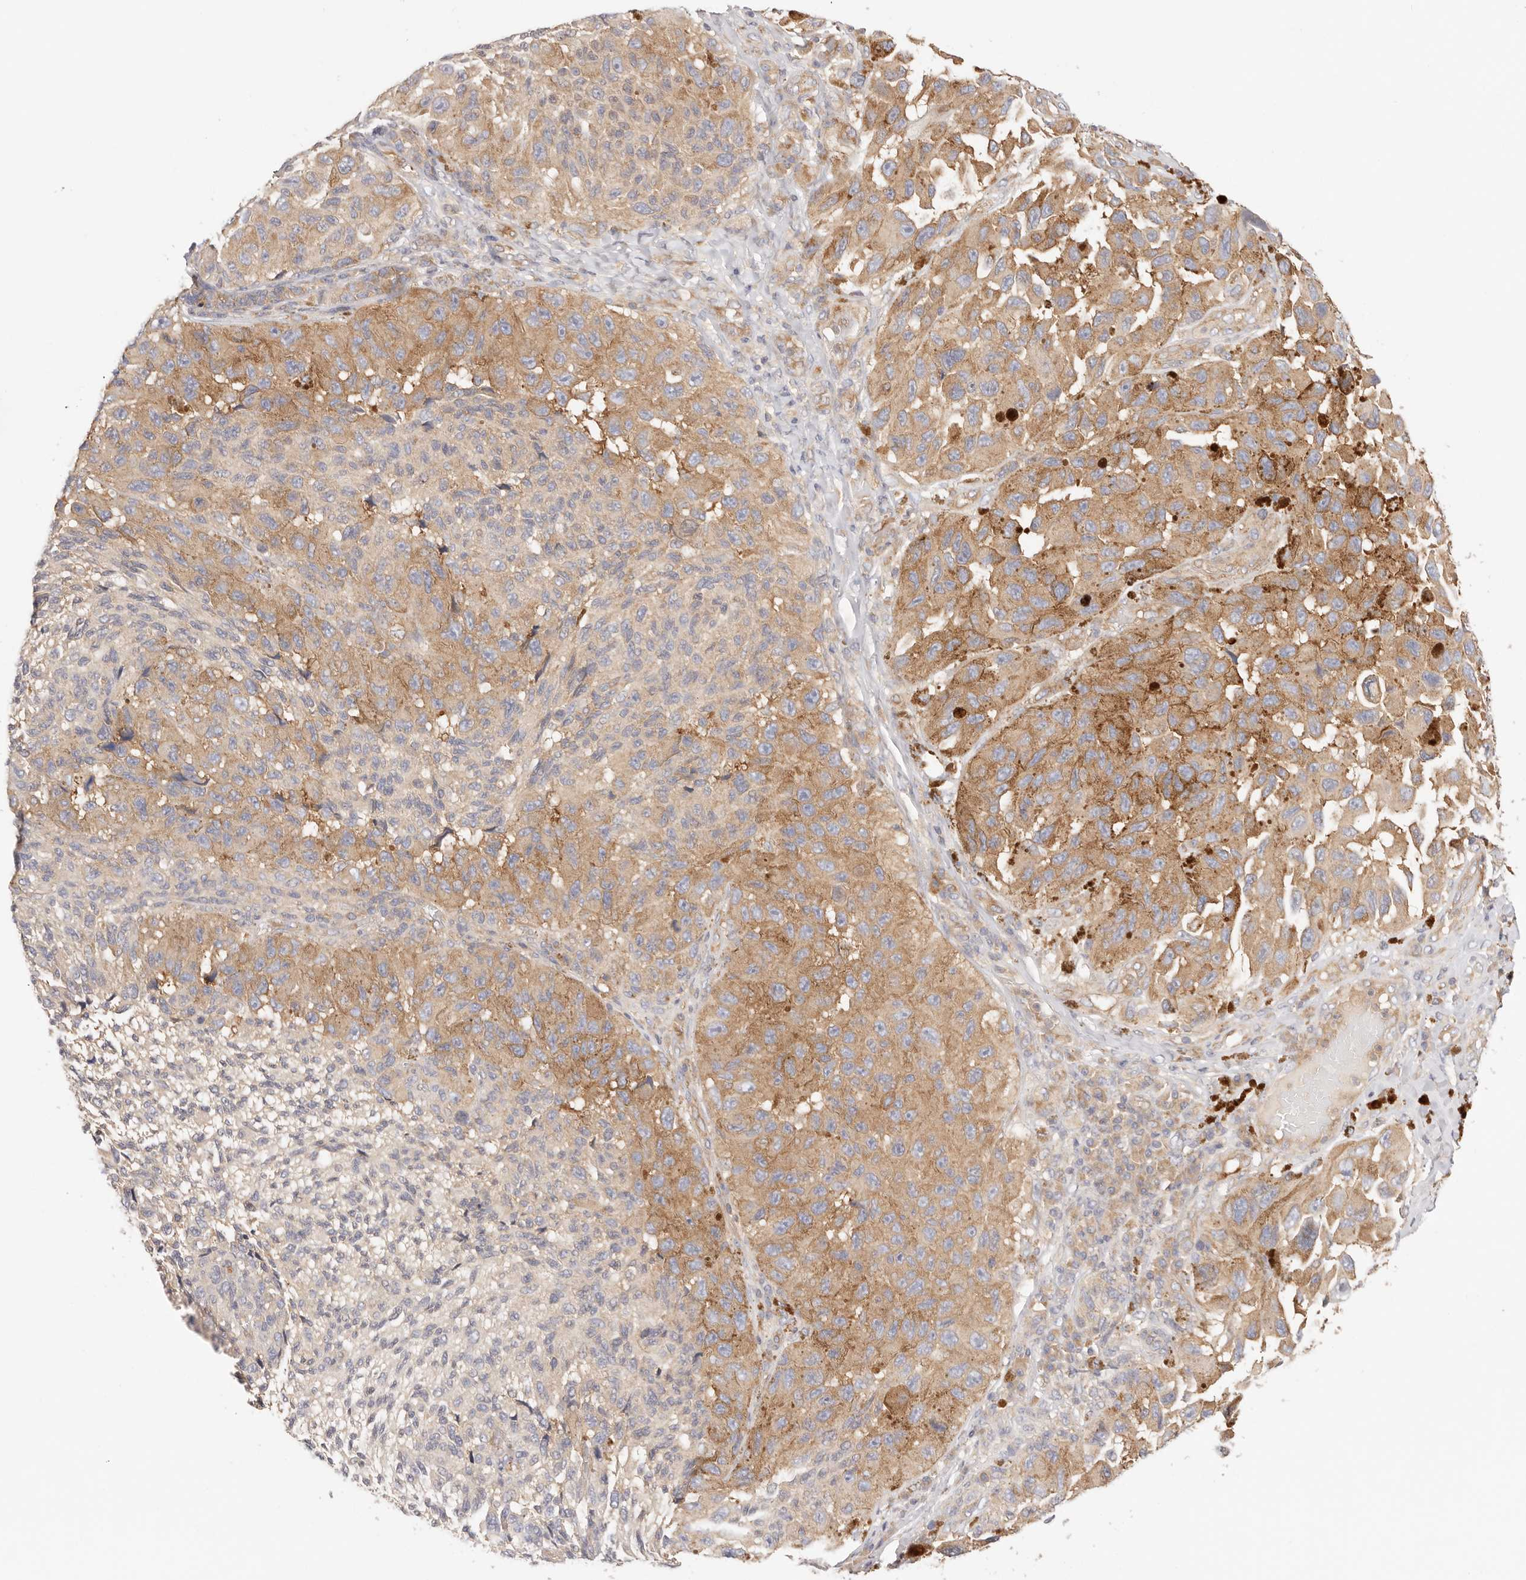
{"staining": {"intensity": "moderate", "quantity": "25%-75%", "location": "cytoplasmic/membranous"}, "tissue": "melanoma", "cell_type": "Tumor cells", "image_type": "cancer", "snomed": [{"axis": "morphology", "description": "Malignant melanoma, NOS"}, {"axis": "topography", "description": "Skin"}], "caption": "Tumor cells reveal medium levels of moderate cytoplasmic/membranous expression in approximately 25%-75% of cells in human malignant melanoma.", "gene": "KCMF1", "patient": {"sex": "female", "age": 73}}